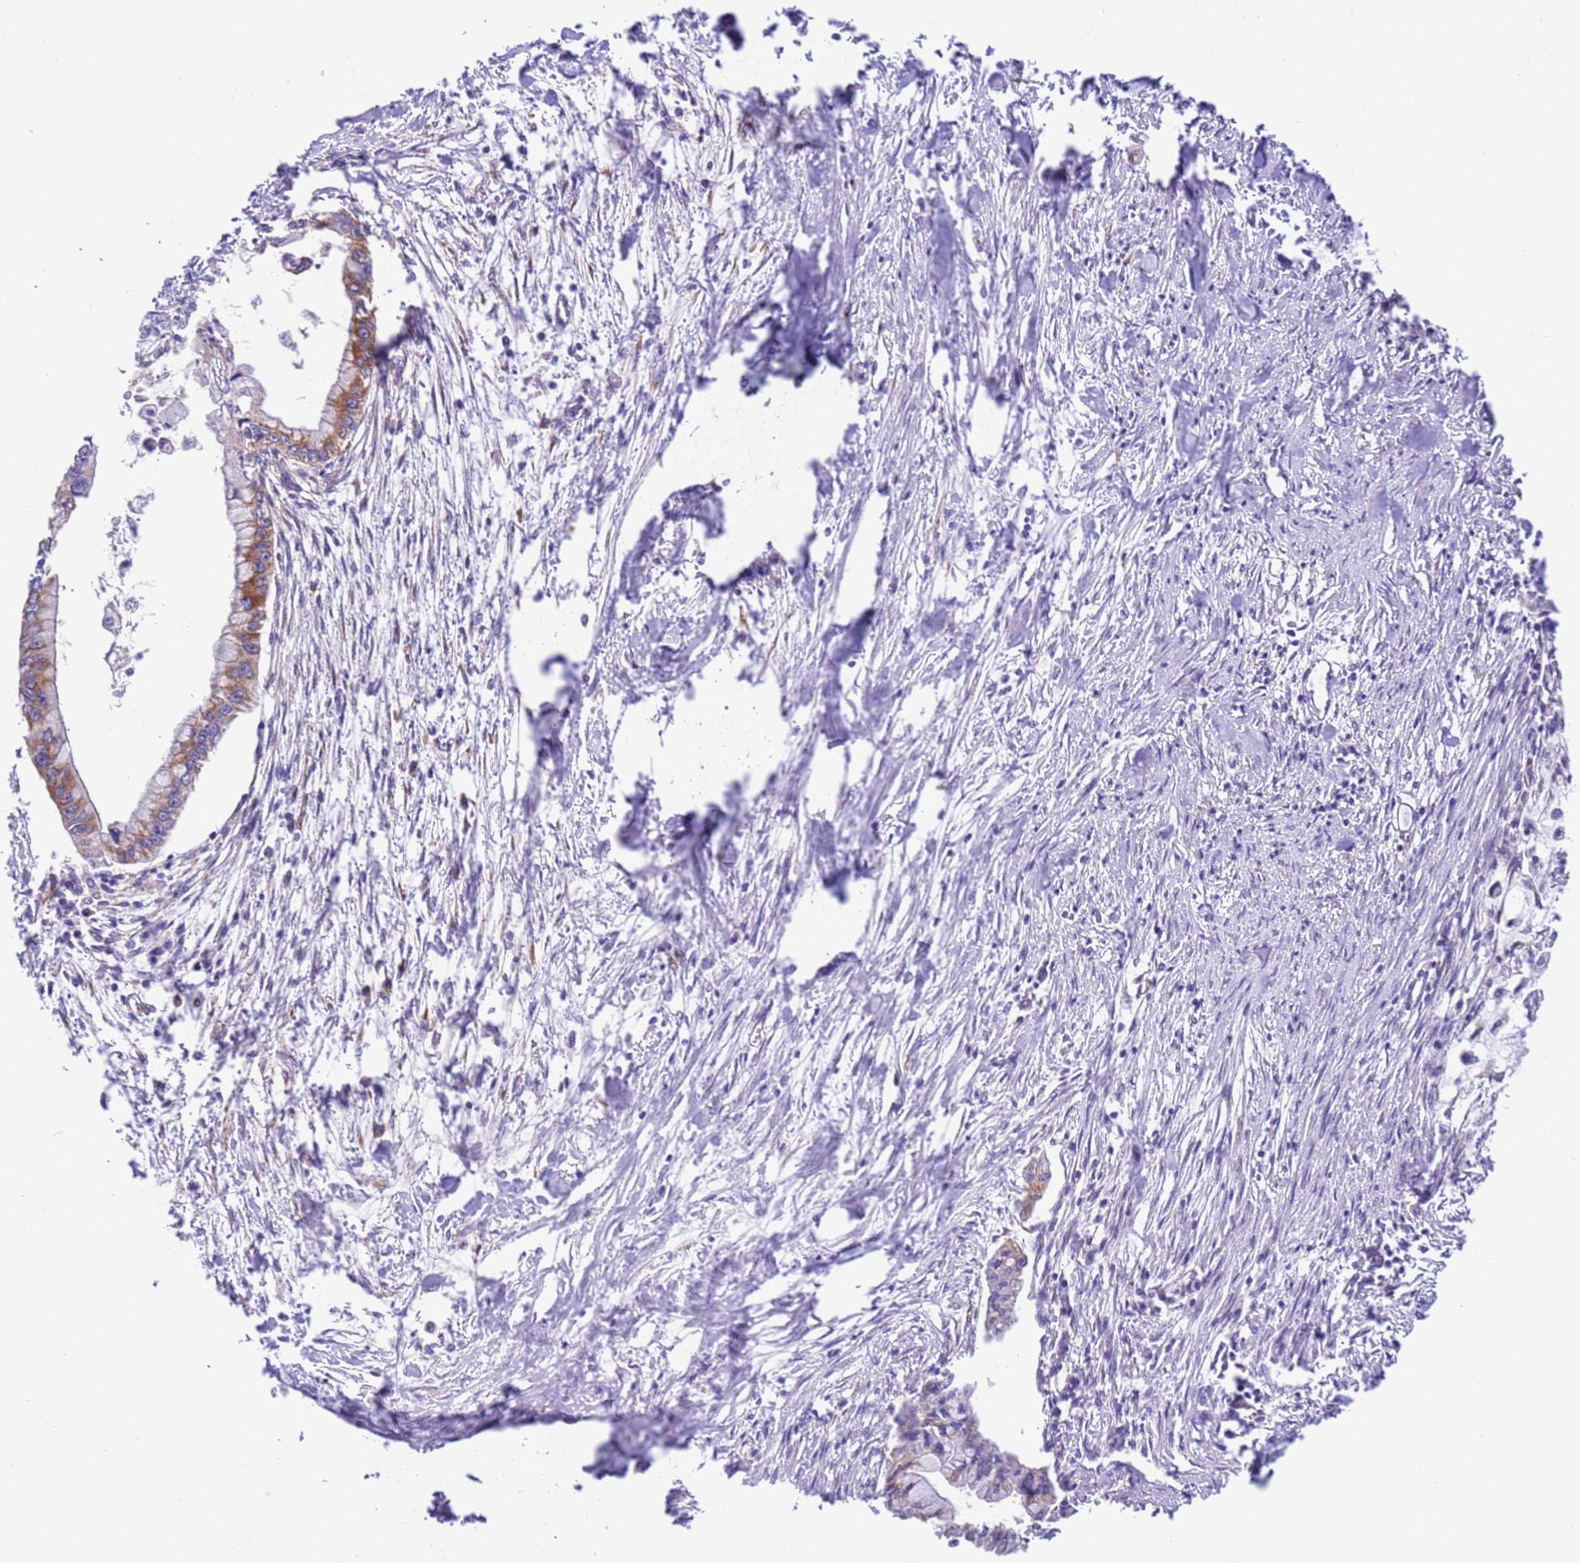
{"staining": {"intensity": "moderate", "quantity": ">75%", "location": "cytoplasmic/membranous"}, "tissue": "pancreatic cancer", "cell_type": "Tumor cells", "image_type": "cancer", "snomed": [{"axis": "morphology", "description": "Adenocarcinoma, NOS"}, {"axis": "topography", "description": "Pancreas"}], "caption": "DAB immunohistochemical staining of pancreatic cancer (adenocarcinoma) demonstrates moderate cytoplasmic/membranous protein positivity in about >75% of tumor cells.", "gene": "VARS1", "patient": {"sex": "male", "age": 48}}